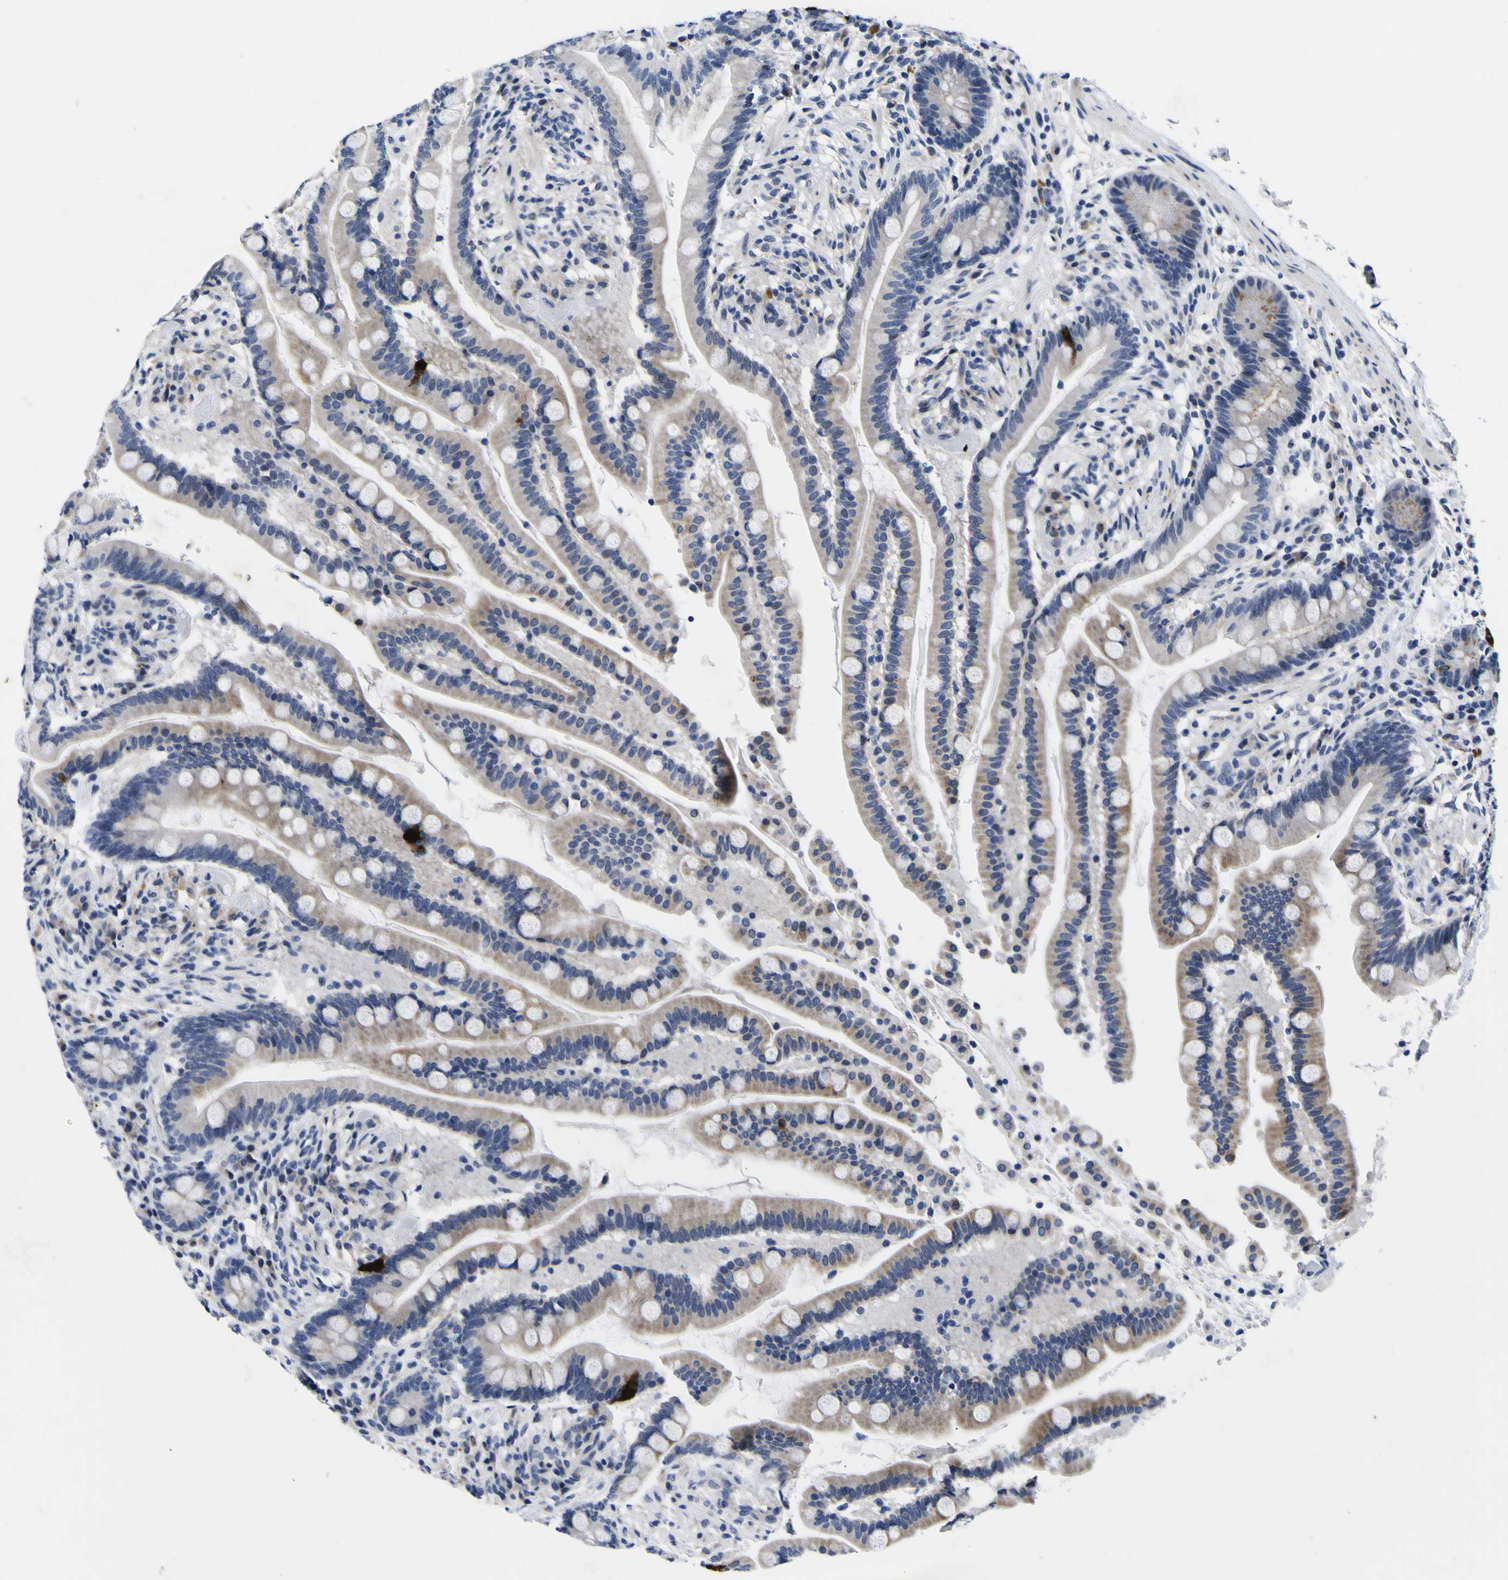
{"staining": {"intensity": "negative", "quantity": "none", "location": "none"}, "tissue": "colon", "cell_type": "Endothelial cells", "image_type": "normal", "snomed": [{"axis": "morphology", "description": "Normal tissue, NOS"}, {"axis": "topography", "description": "Colon"}], "caption": "This is an immunohistochemistry (IHC) image of unremarkable human colon. There is no expression in endothelial cells.", "gene": "IGFLR1", "patient": {"sex": "male", "age": 73}}